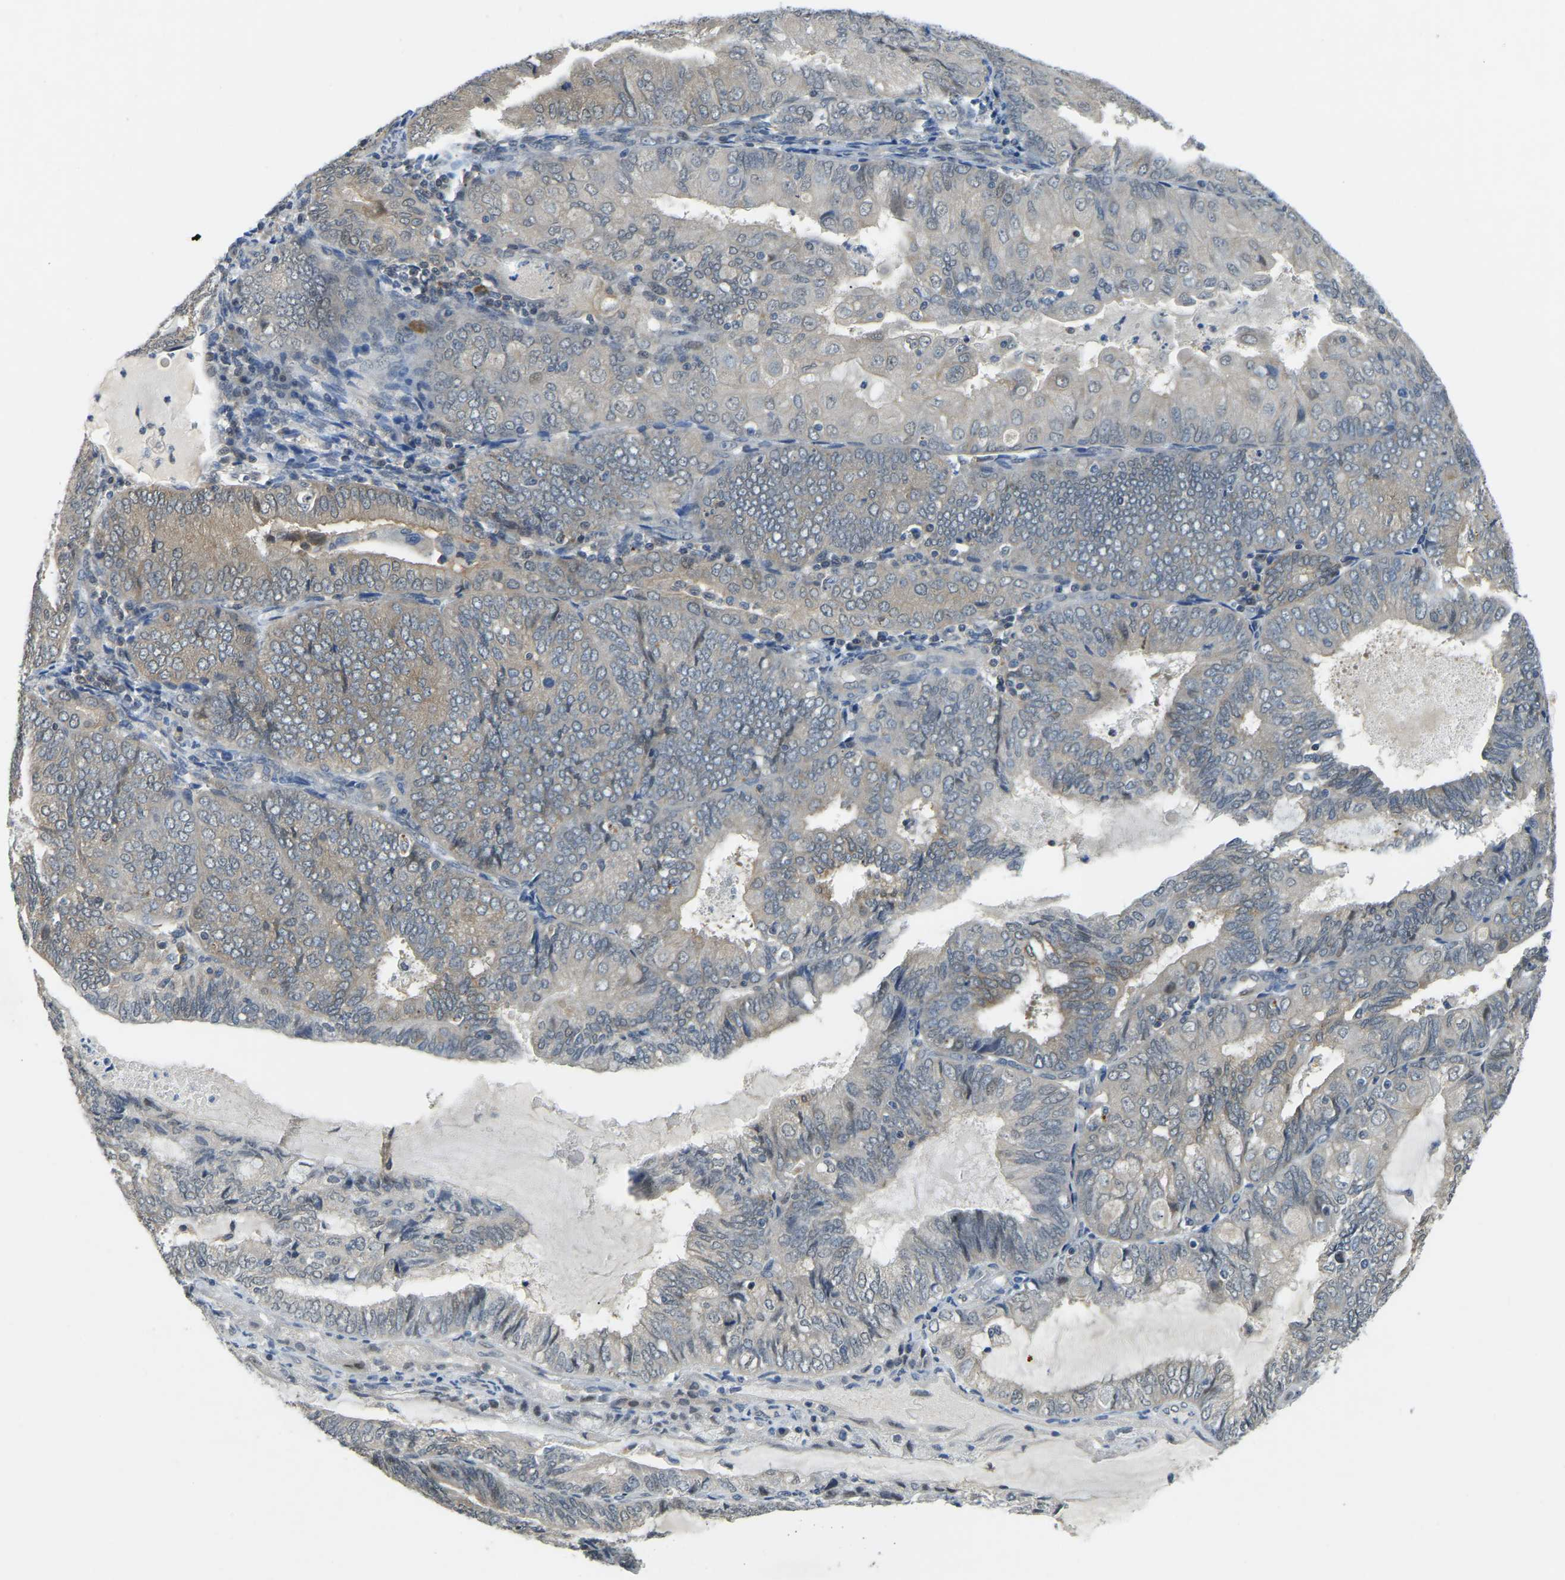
{"staining": {"intensity": "weak", "quantity": "<25%", "location": "nuclear"}, "tissue": "endometrial cancer", "cell_type": "Tumor cells", "image_type": "cancer", "snomed": [{"axis": "morphology", "description": "Adenocarcinoma, NOS"}, {"axis": "topography", "description": "Endometrium"}], "caption": "A high-resolution histopathology image shows immunohistochemistry (IHC) staining of endometrial cancer, which demonstrates no significant expression in tumor cells. (DAB immunohistochemistry, high magnification).", "gene": "AHNAK", "patient": {"sex": "female", "age": 81}}